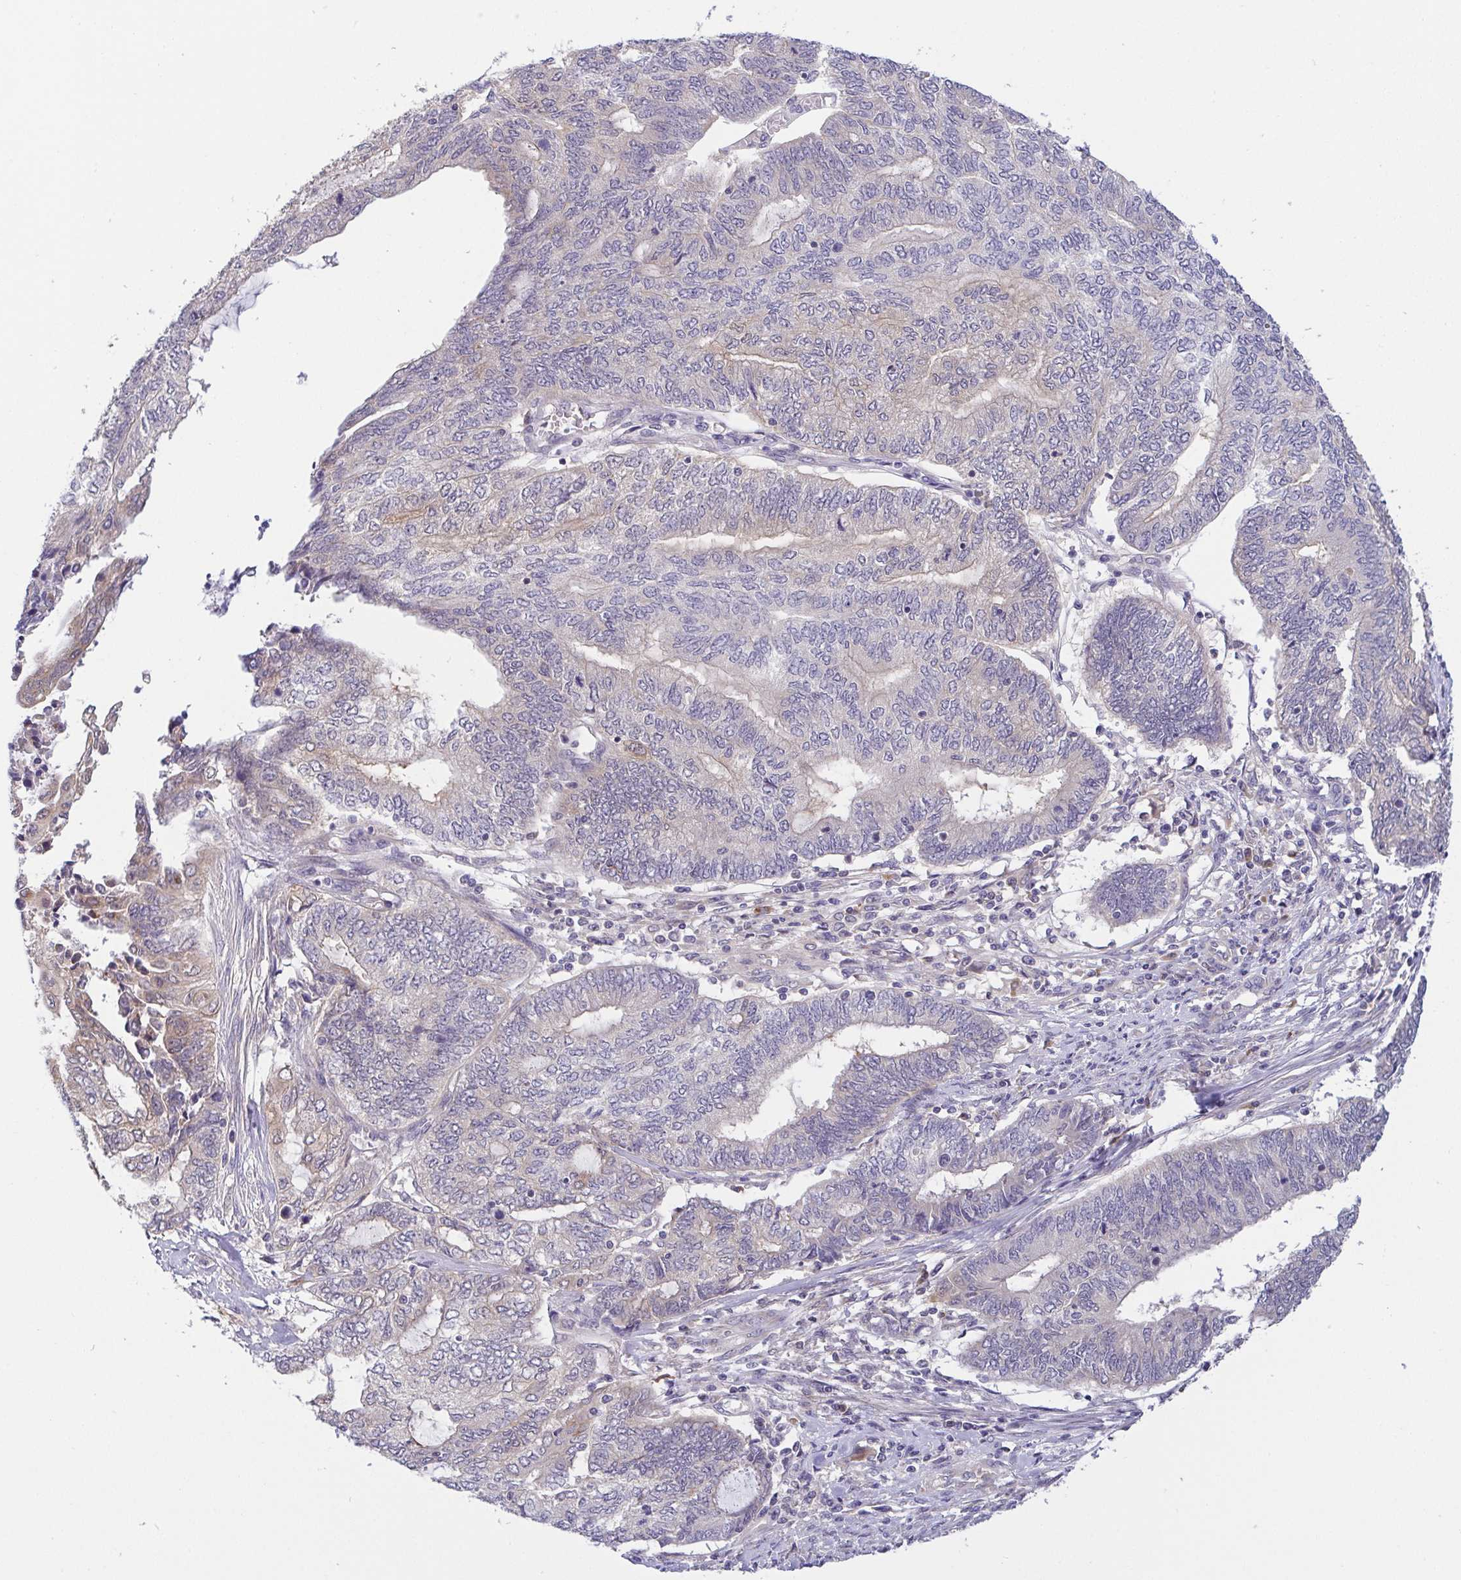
{"staining": {"intensity": "negative", "quantity": "none", "location": "none"}, "tissue": "endometrial cancer", "cell_type": "Tumor cells", "image_type": "cancer", "snomed": [{"axis": "morphology", "description": "Adenocarcinoma, NOS"}, {"axis": "topography", "description": "Uterus"}, {"axis": "topography", "description": "Endometrium"}], "caption": "Adenocarcinoma (endometrial) was stained to show a protein in brown. There is no significant staining in tumor cells. (Stains: DAB immunohistochemistry (IHC) with hematoxylin counter stain, Microscopy: brightfield microscopy at high magnification).", "gene": "BCL2L1", "patient": {"sex": "female", "age": 70}}